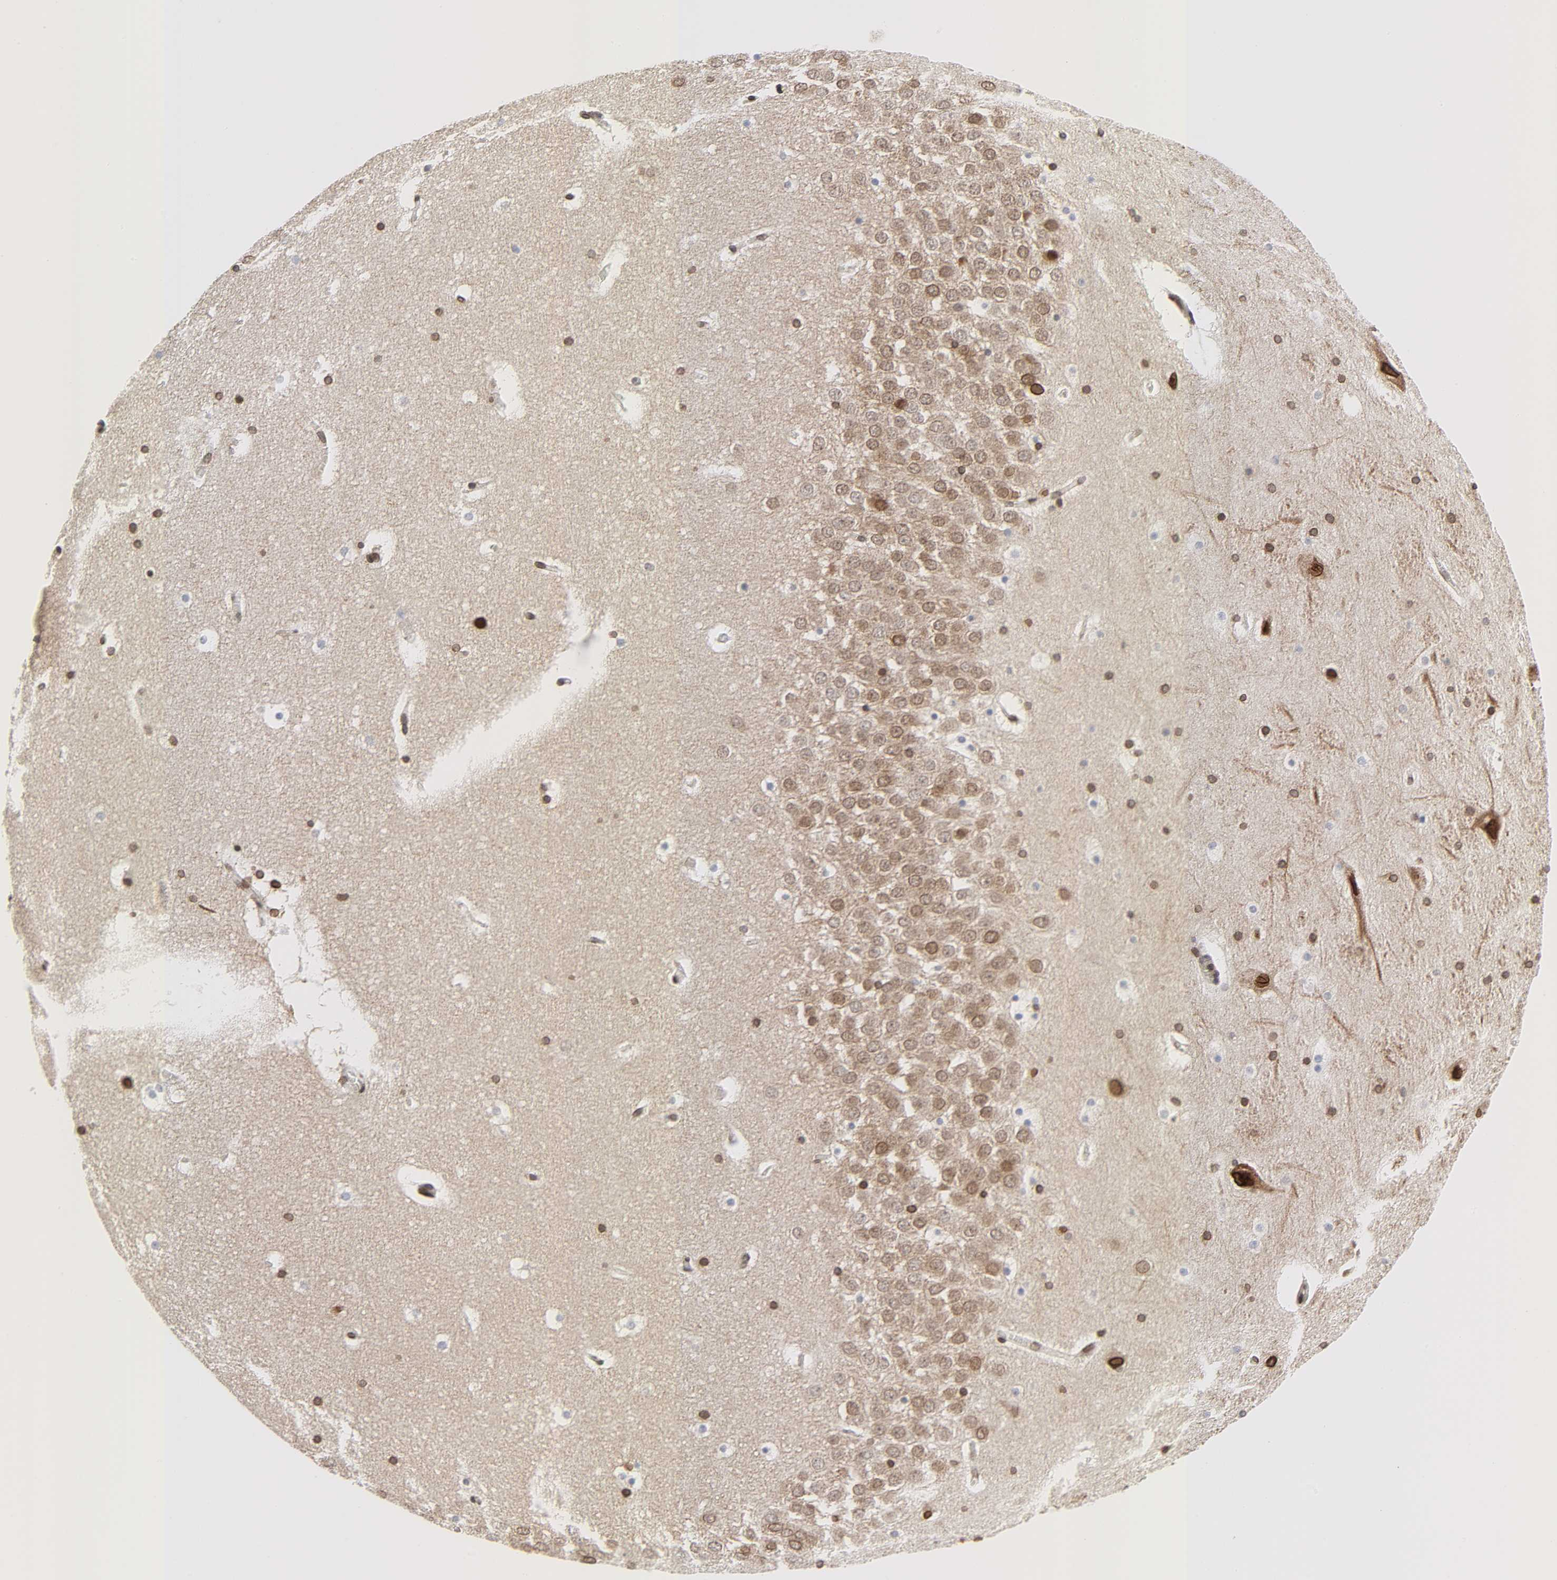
{"staining": {"intensity": "strong", "quantity": ">75%", "location": "cytoplasmic/membranous,nuclear"}, "tissue": "hippocampus", "cell_type": "Glial cells", "image_type": "normal", "snomed": [{"axis": "morphology", "description": "Normal tissue, NOS"}, {"axis": "topography", "description": "Hippocampus"}], "caption": "The histopathology image reveals immunohistochemical staining of normal hippocampus. There is strong cytoplasmic/membranous,nuclear positivity is identified in approximately >75% of glial cells.", "gene": "RANGAP1", "patient": {"sex": "male", "age": 45}}